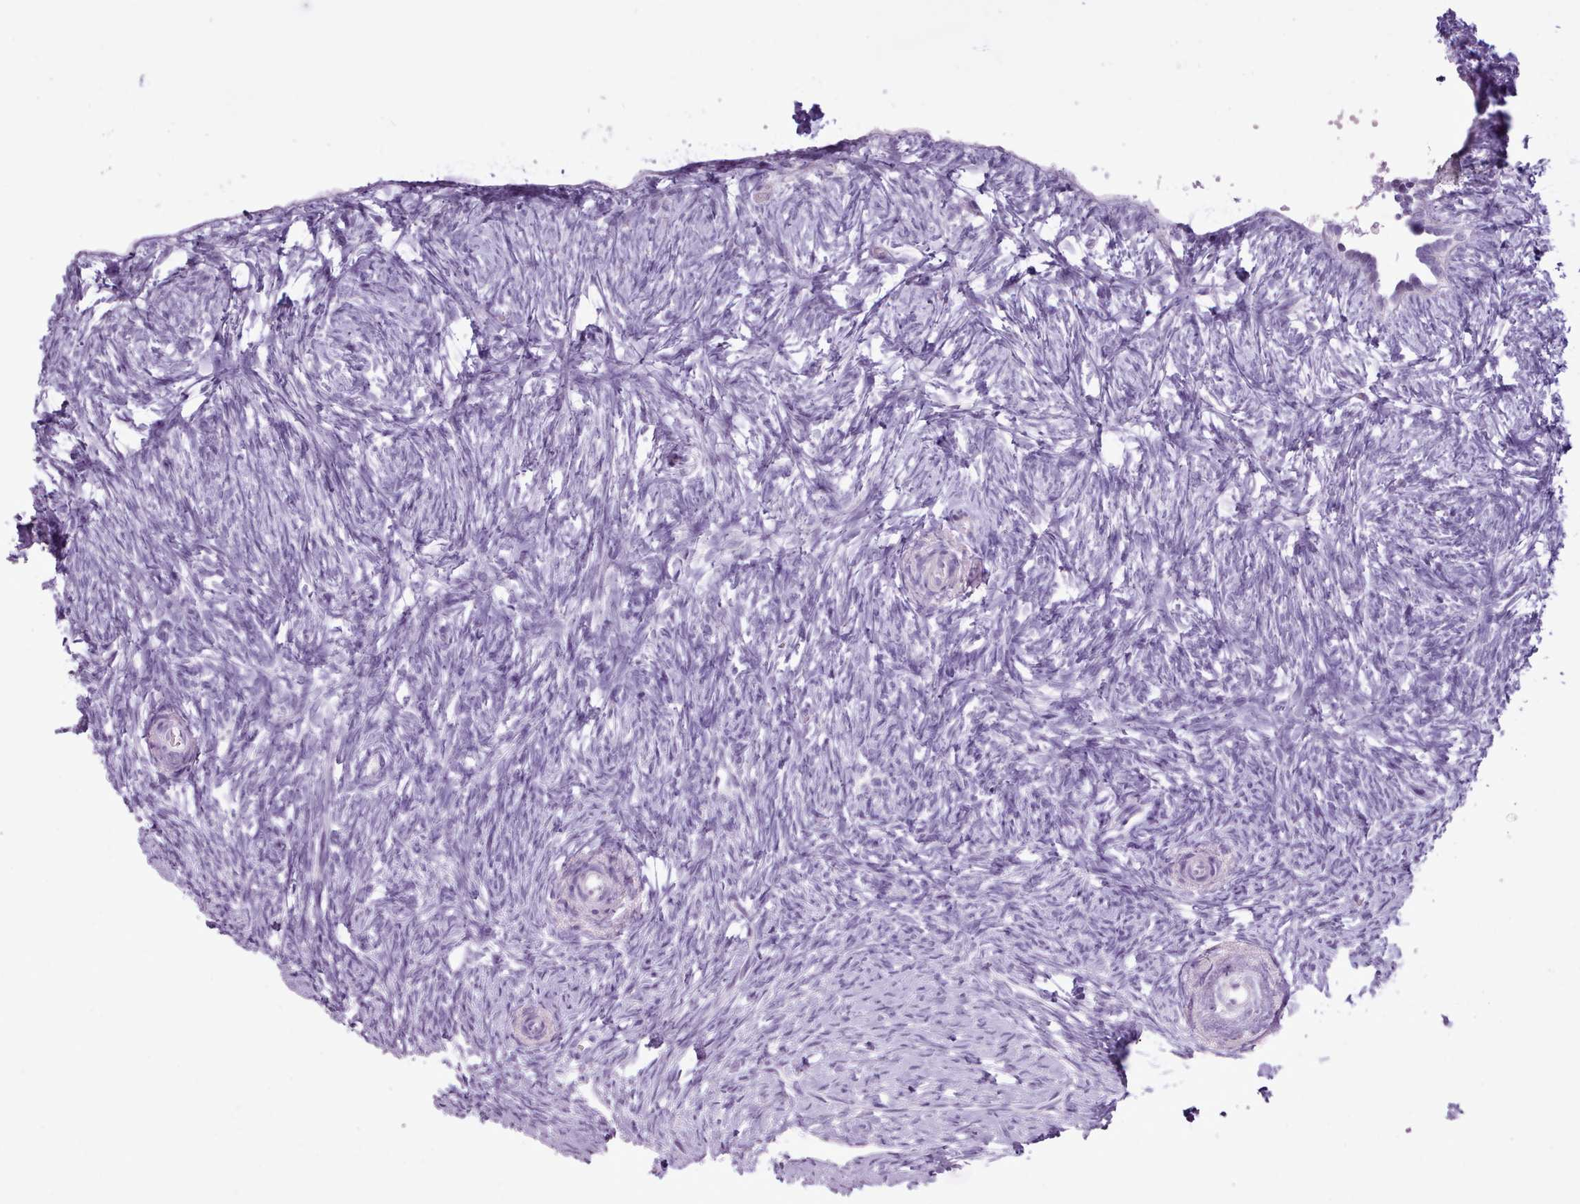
{"staining": {"intensity": "negative", "quantity": "none", "location": "none"}, "tissue": "ovary", "cell_type": "Ovarian stroma cells", "image_type": "normal", "snomed": [{"axis": "morphology", "description": "Normal tissue, NOS"}, {"axis": "topography", "description": "Ovary"}], "caption": "Ovarian stroma cells show no significant protein expression in normal ovary. (DAB IHC visualized using brightfield microscopy, high magnification).", "gene": "BDKRB2", "patient": {"sex": "female", "age": 51}}